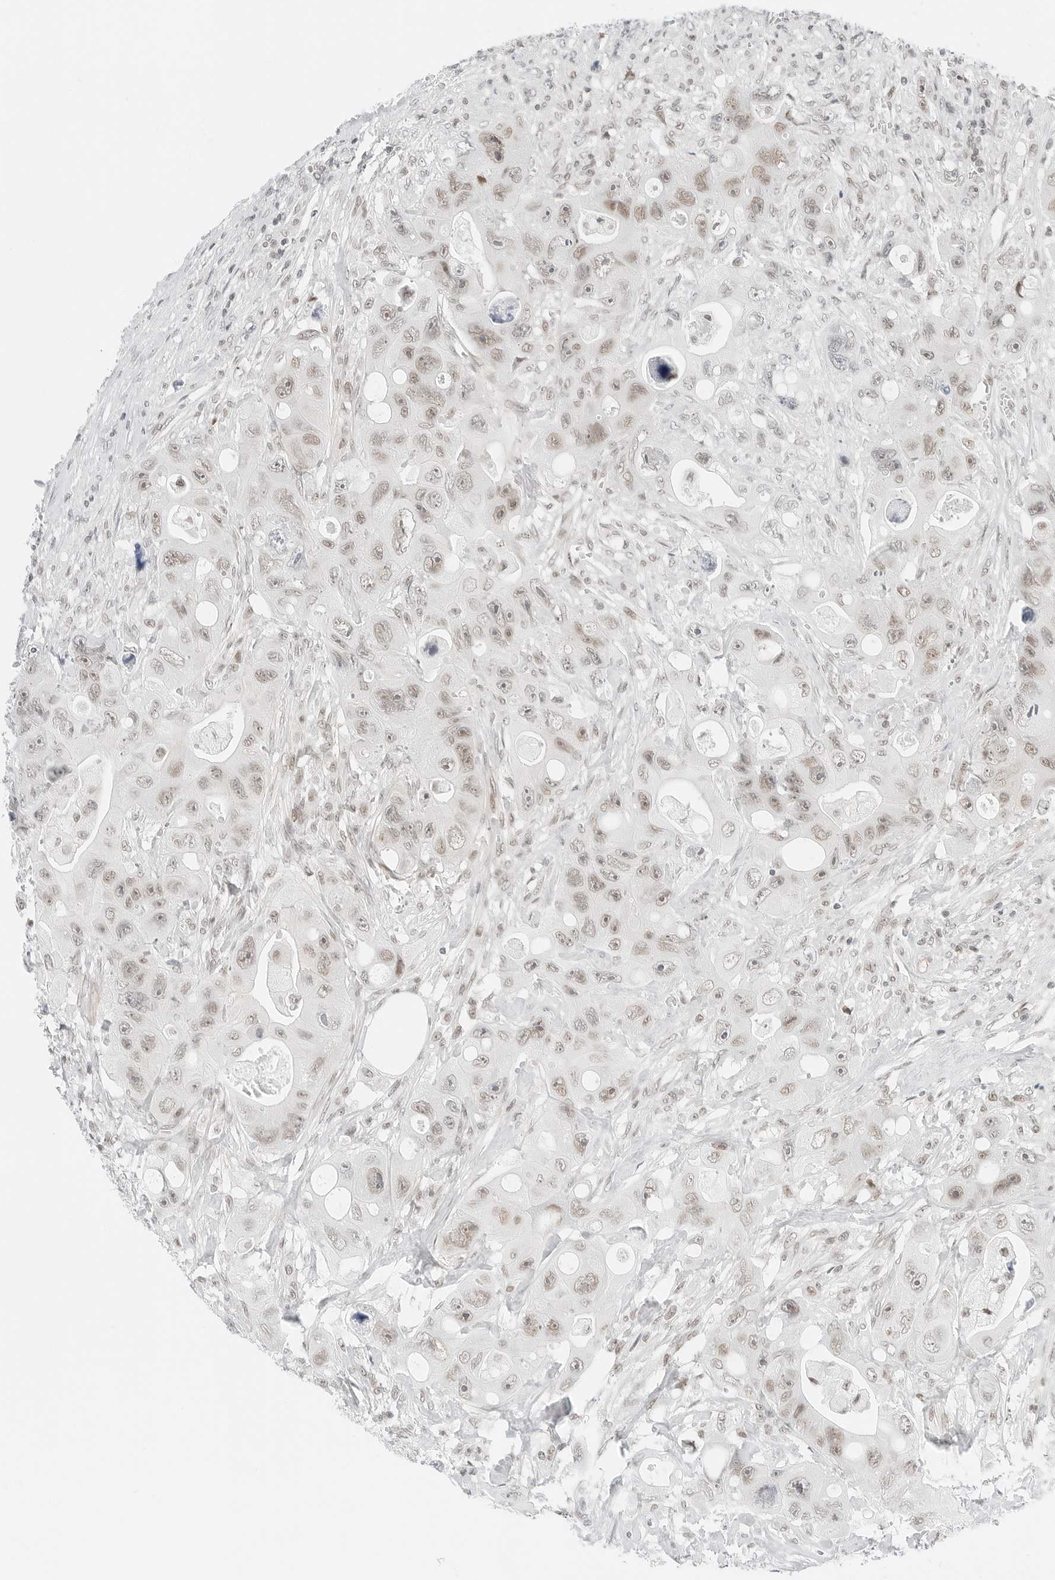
{"staining": {"intensity": "moderate", "quantity": ">75%", "location": "nuclear"}, "tissue": "colorectal cancer", "cell_type": "Tumor cells", "image_type": "cancer", "snomed": [{"axis": "morphology", "description": "Adenocarcinoma, NOS"}, {"axis": "topography", "description": "Colon"}], "caption": "This image demonstrates IHC staining of human colorectal cancer (adenocarcinoma), with medium moderate nuclear staining in about >75% of tumor cells.", "gene": "CRTC2", "patient": {"sex": "female", "age": 46}}